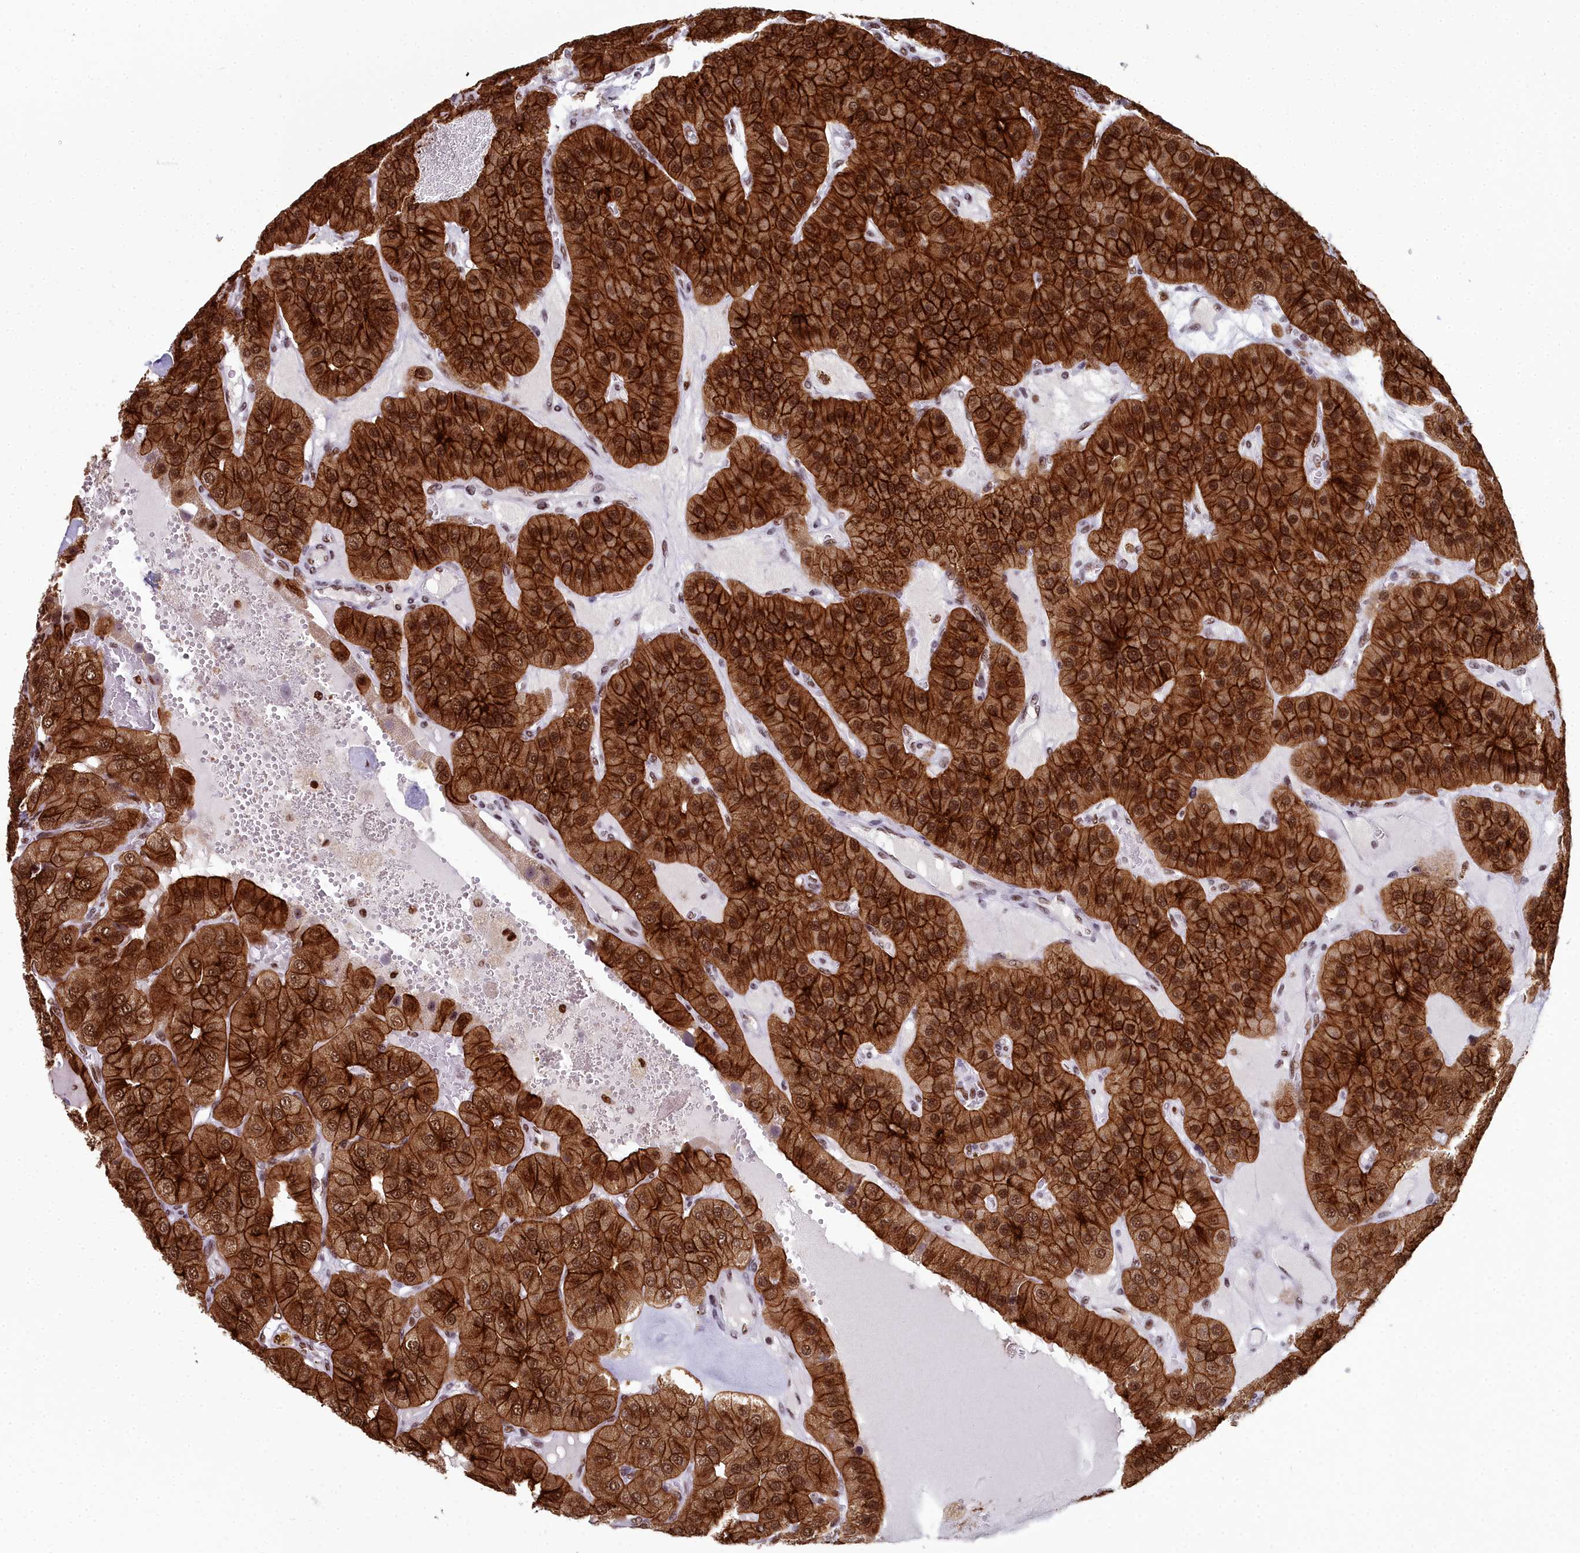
{"staining": {"intensity": "strong", "quantity": ">75%", "location": "cytoplasmic/membranous,nuclear"}, "tissue": "parathyroid gland", "cell_type": "Glandular cells", "image_type": "normal", "snomed": [{"axis": "morphology", "description": "Normal tissue, NOS"}, {"axis": "morphology", "description": "Adenoma, NOS"}, {"axis": "topography", "description": "Parathyroid gland"}], "caption": "High-magnification brightfield microscopy of benign parathyroid gland stained with DAB (brown) and counterstained with hematoxylin (blue). glandular cells exhibit strong cytoplasmic/membranous,nuclear positivity is present in approximately>75% of cells. (DAB (3,3'-diaminobenzidine) IHC with brightfield microscopy, high magnification).", "gene": "SF3B3", "patient": {"sex": "female", "age": 86}}